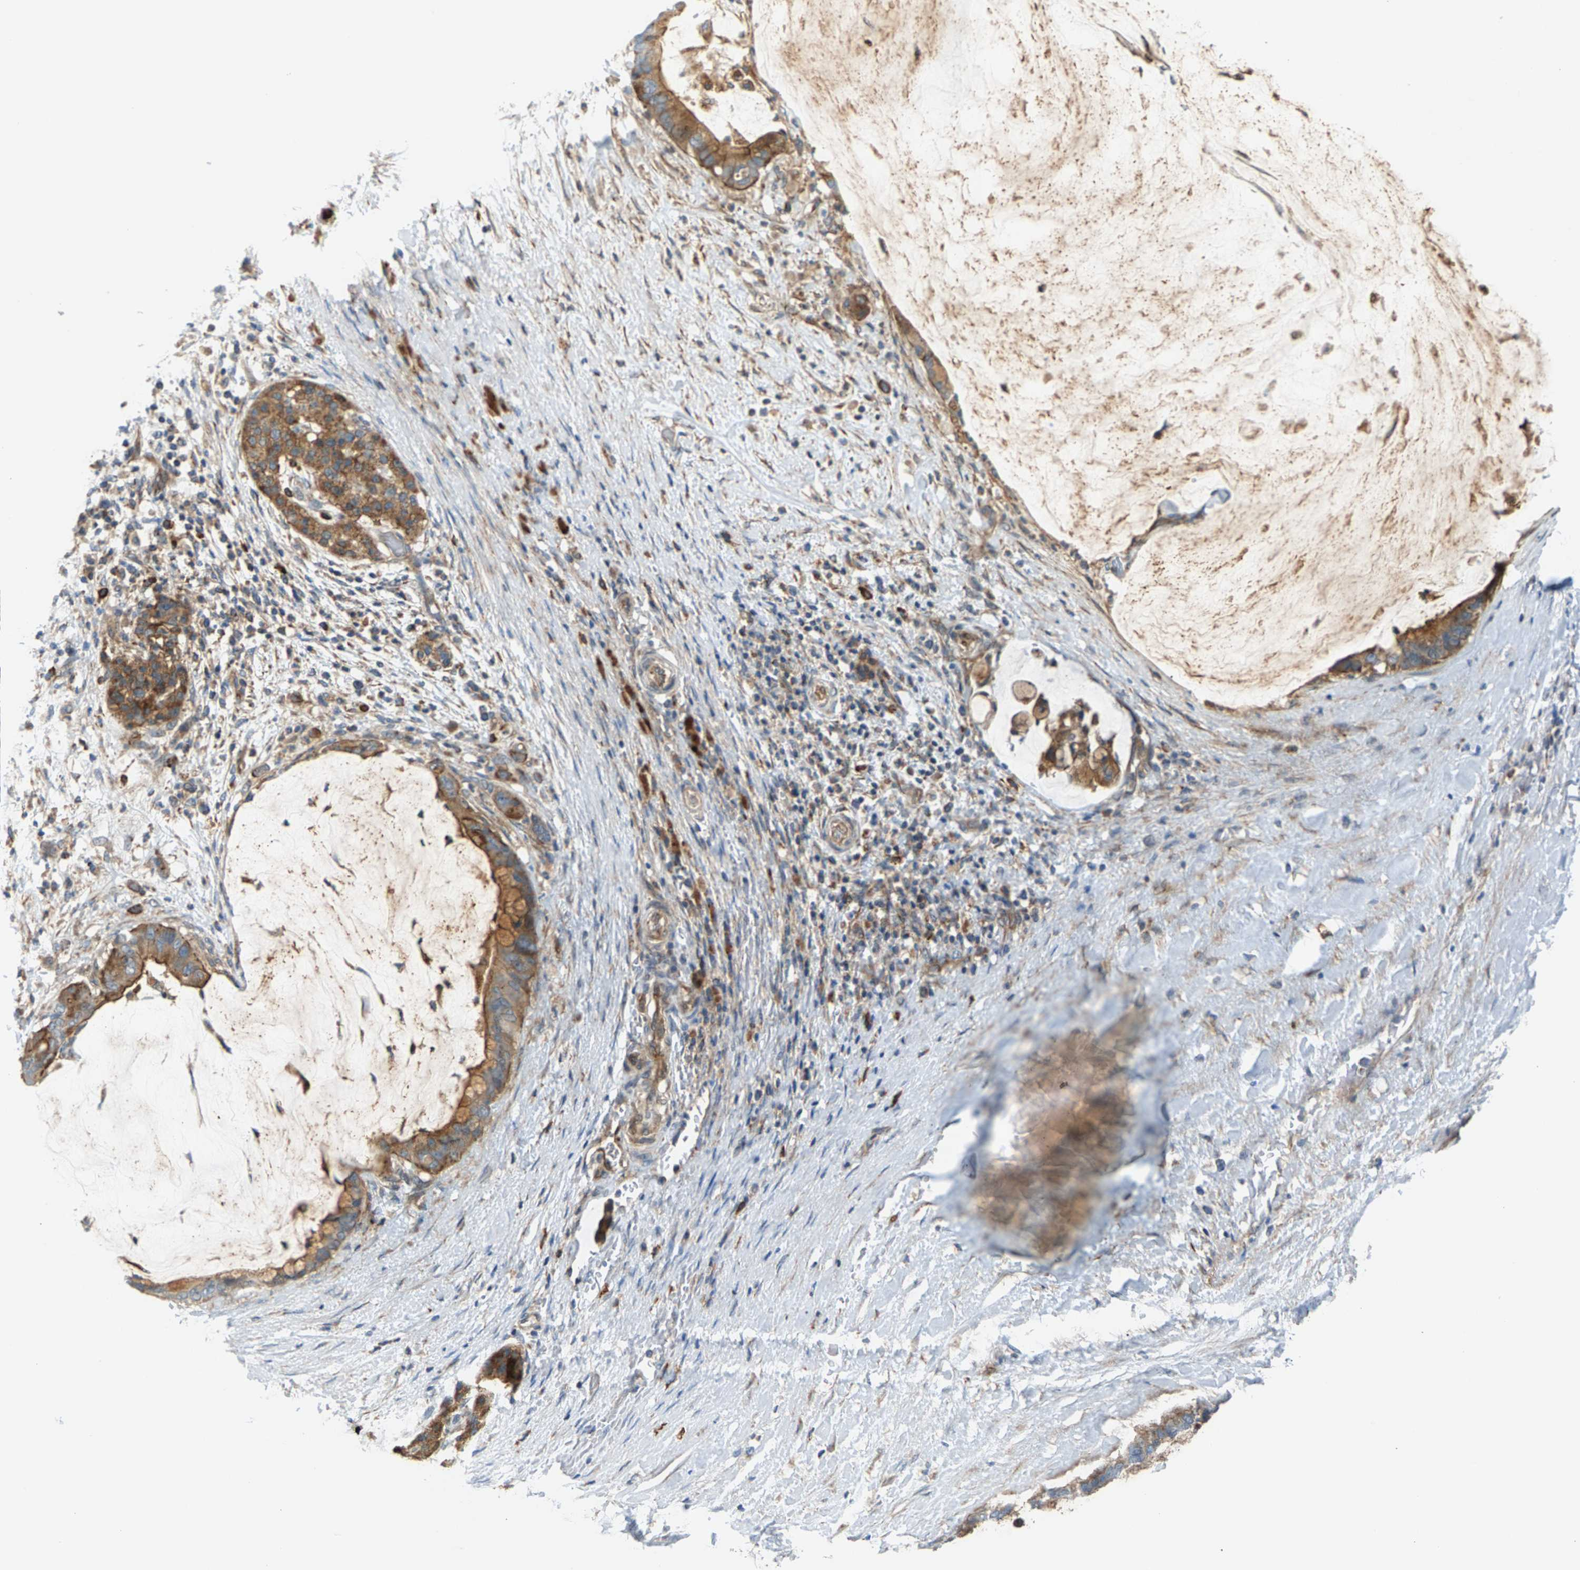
{"staining": {"intensity": "moderate", "quantity": ">75%", "location": "cytoplasmic/membranous"}, "tissue": "pancreatic cancer", "cell_type": "Tumor cells", "image_type": "cancer", "snomed": [{"axis": "morphology", "description": "Adenocarcinoma, NOS"}, {"axis": "topography", "description": "Pancreas"}], "caption": "Pancreatic cancer (adenocarcinoma) was stained to show a protein in brown. There is medium levels of moderate cytoplasmic/membranous expression in about >75% of tumor cells.", "gene": "PDCL", "patient": {"sex": "male", "age": 41}}